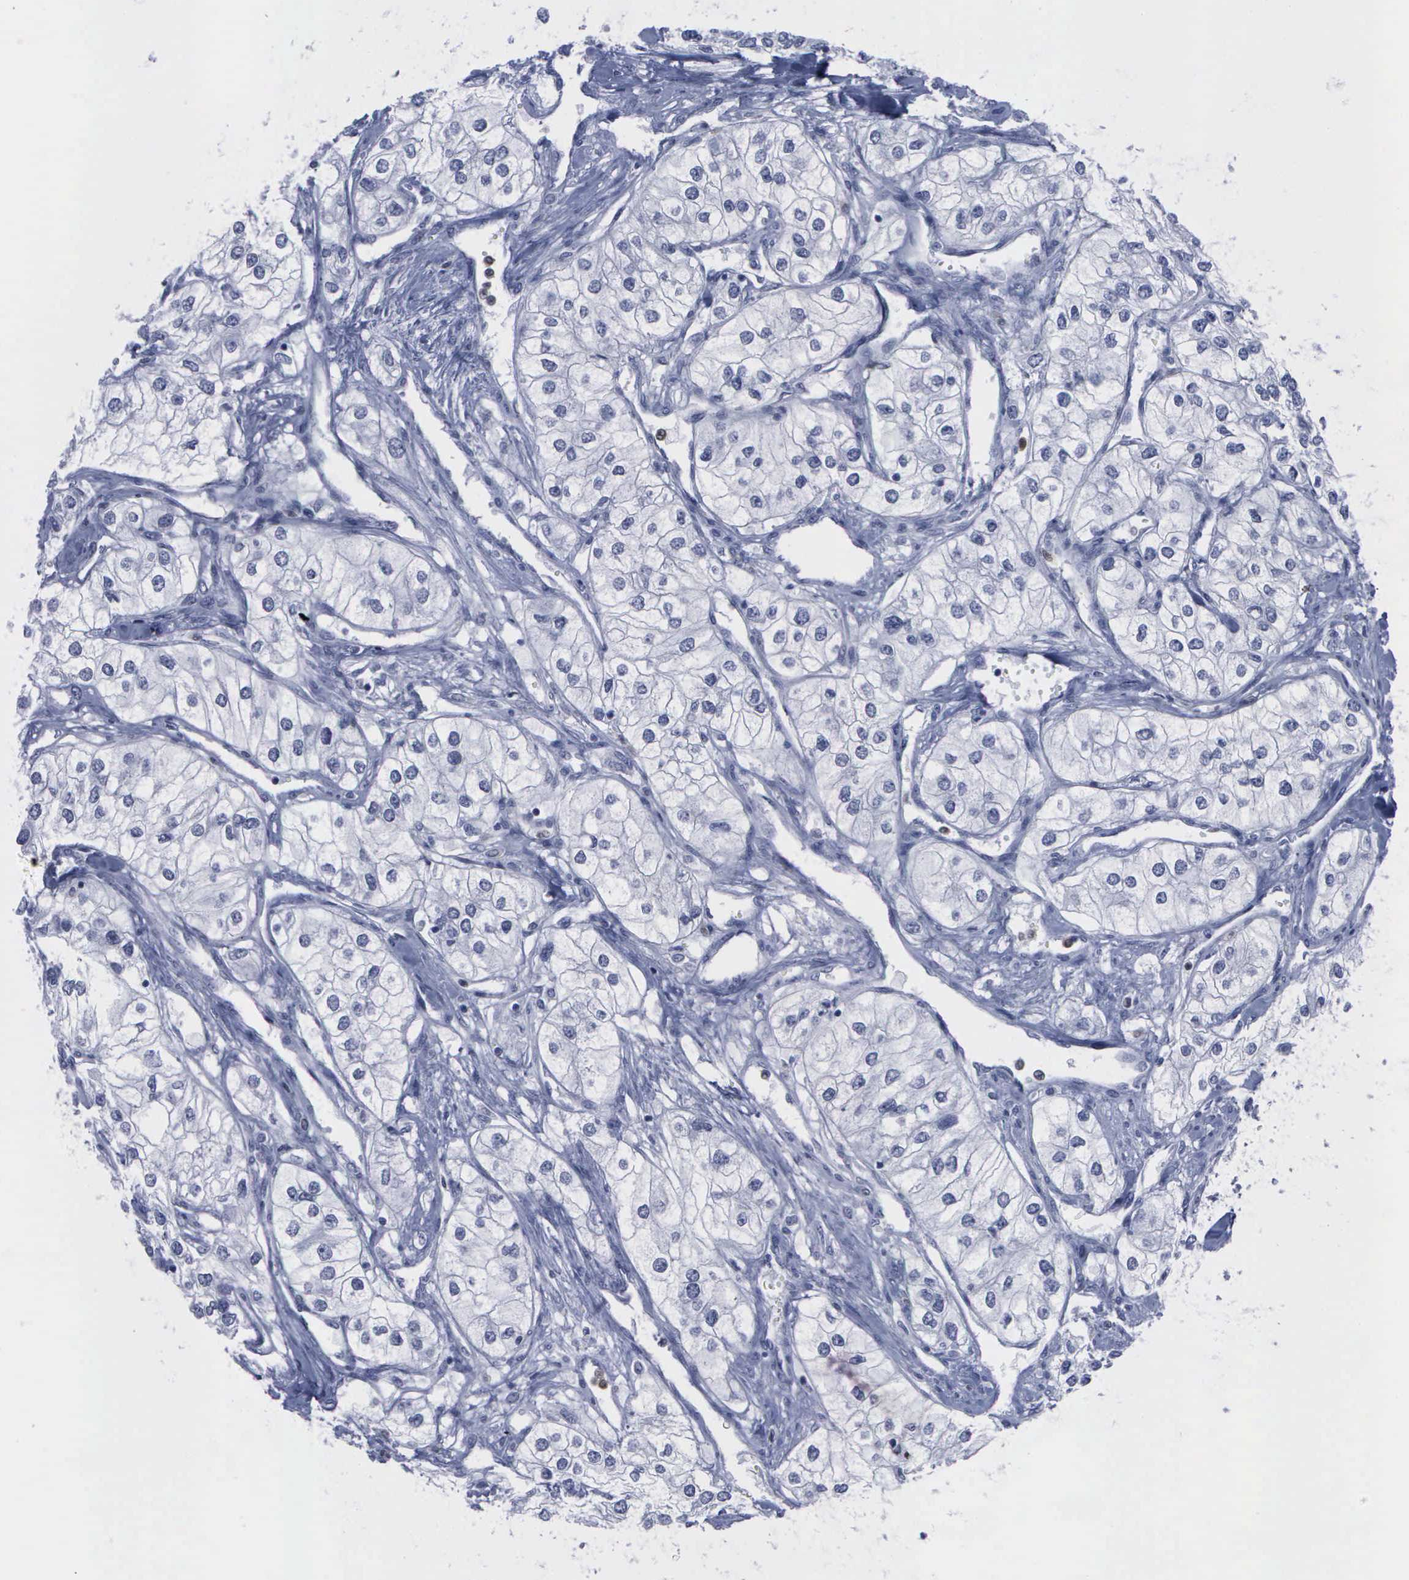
{"staining": {"intensity": "negative", "quantity": "none", "location": "none"}, "tissue": "renal cancer", "cell_type": "Tumor cells", "image_type": "cancer", "snomed": [{"axis": "morphology", "description": "Adenocarcinoma, NOS"}, {"axis": "topography", "description": "Kidney"}], "caption": "High magnification brightfield microscopy of renal adenocarcinoma stained with DAB (3,3'-diaminobenzidine) (brown) and counterstained with hematoxylin (blue): tumor cells show no significant positivity.", "gene": "CSTA", "patient": {"sex": "male", "age": 57}}